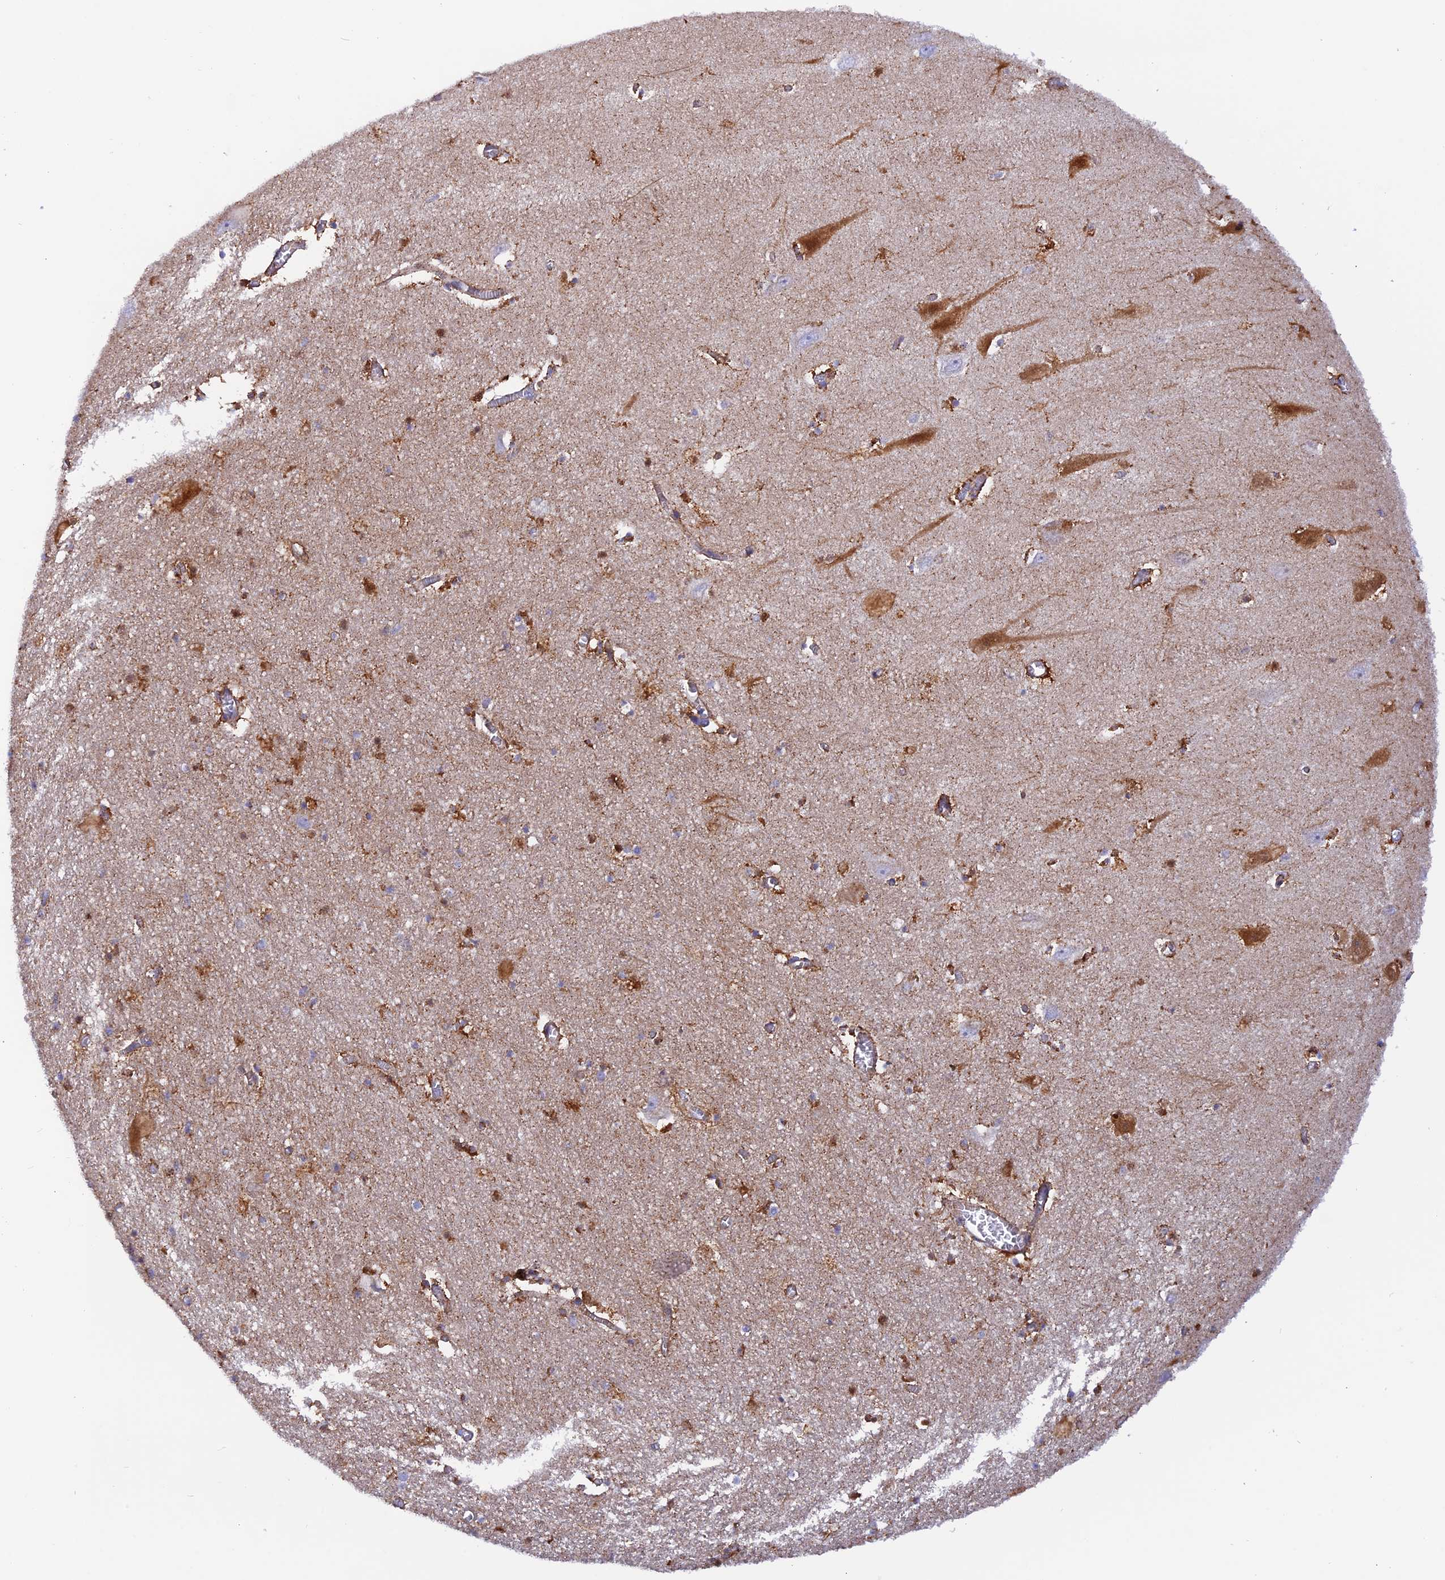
{"staining": {"intensity": "moderate", "quantity": ">75%", "location": "cytoplasmic/membranous"}, "tissue": "hippocampus", "cell_type": "Glial cells", "image_type": "normal", "snomed": [{"axis": "morphology", "description": "Normal tissue, NOS"}, {"axis": "topography", "description": "Hippocampus"}], "caption": "Immunohistochemistry (IHC) histopathology image of normal human hippocampus stained for a protein (brown), which displays medium levels of moderate cytoplasmic/membranous staining in approximately >75% of glial cells.", "gene": "GCDH", "patient": {"sex": "female", "age": 64}}